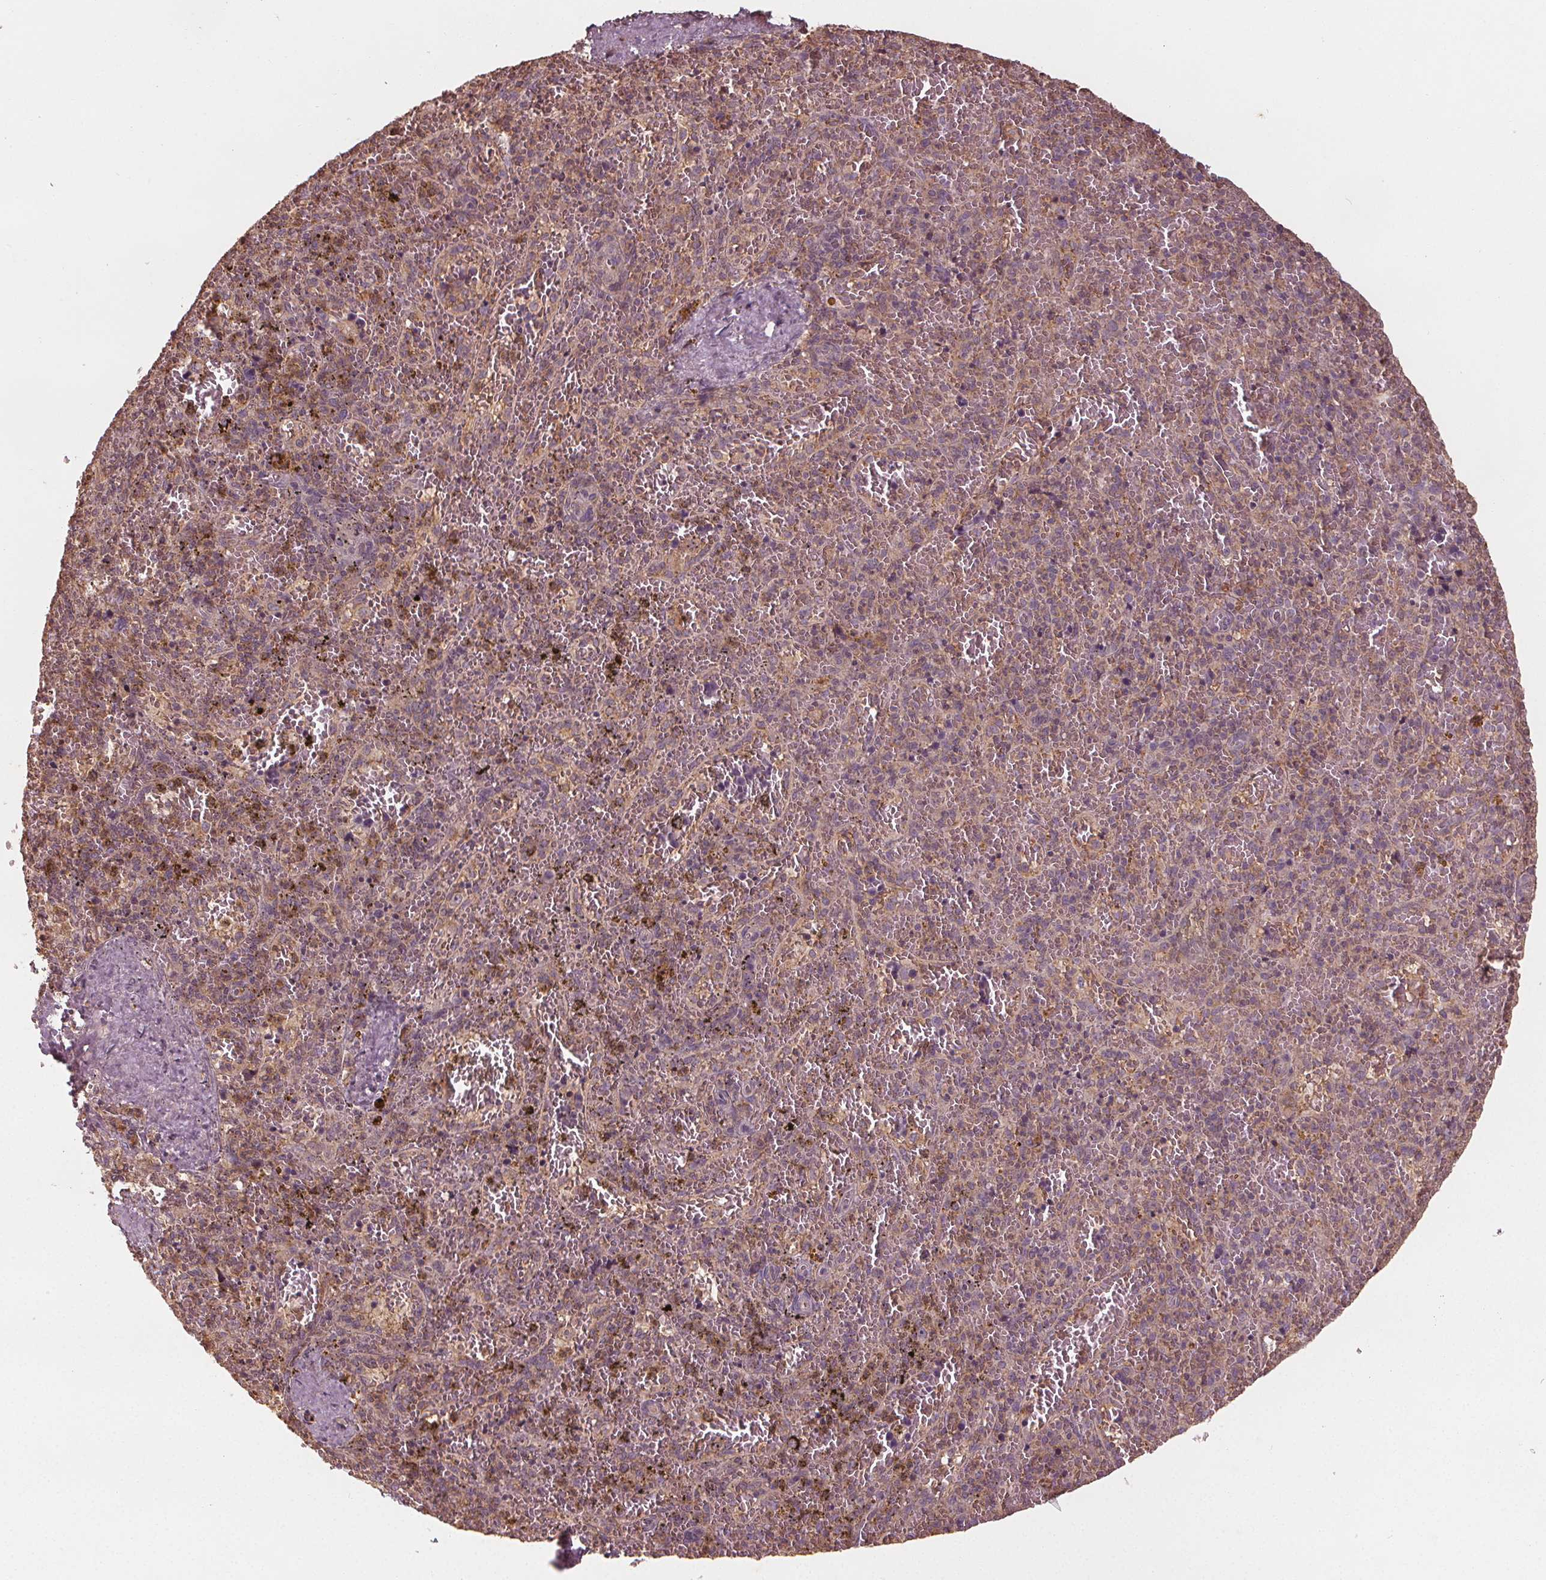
{"staining": {"intensity": "negative", "quantity": "none", "location": "none"}, "tissue": "spleen", "cell_type": "Cells in red pulp", "image_type": "normal", "snomed": [{"axis": "morphology", "description": "Normal tissue, NOS"}, {"axis": "topography", "description": "Spleen"}], "caption": "The micrograph exhibits no significant staining in cells in red pulp of spleen.", "gene": "GNB2", "patient": {"sex": "female", "age": 50}}